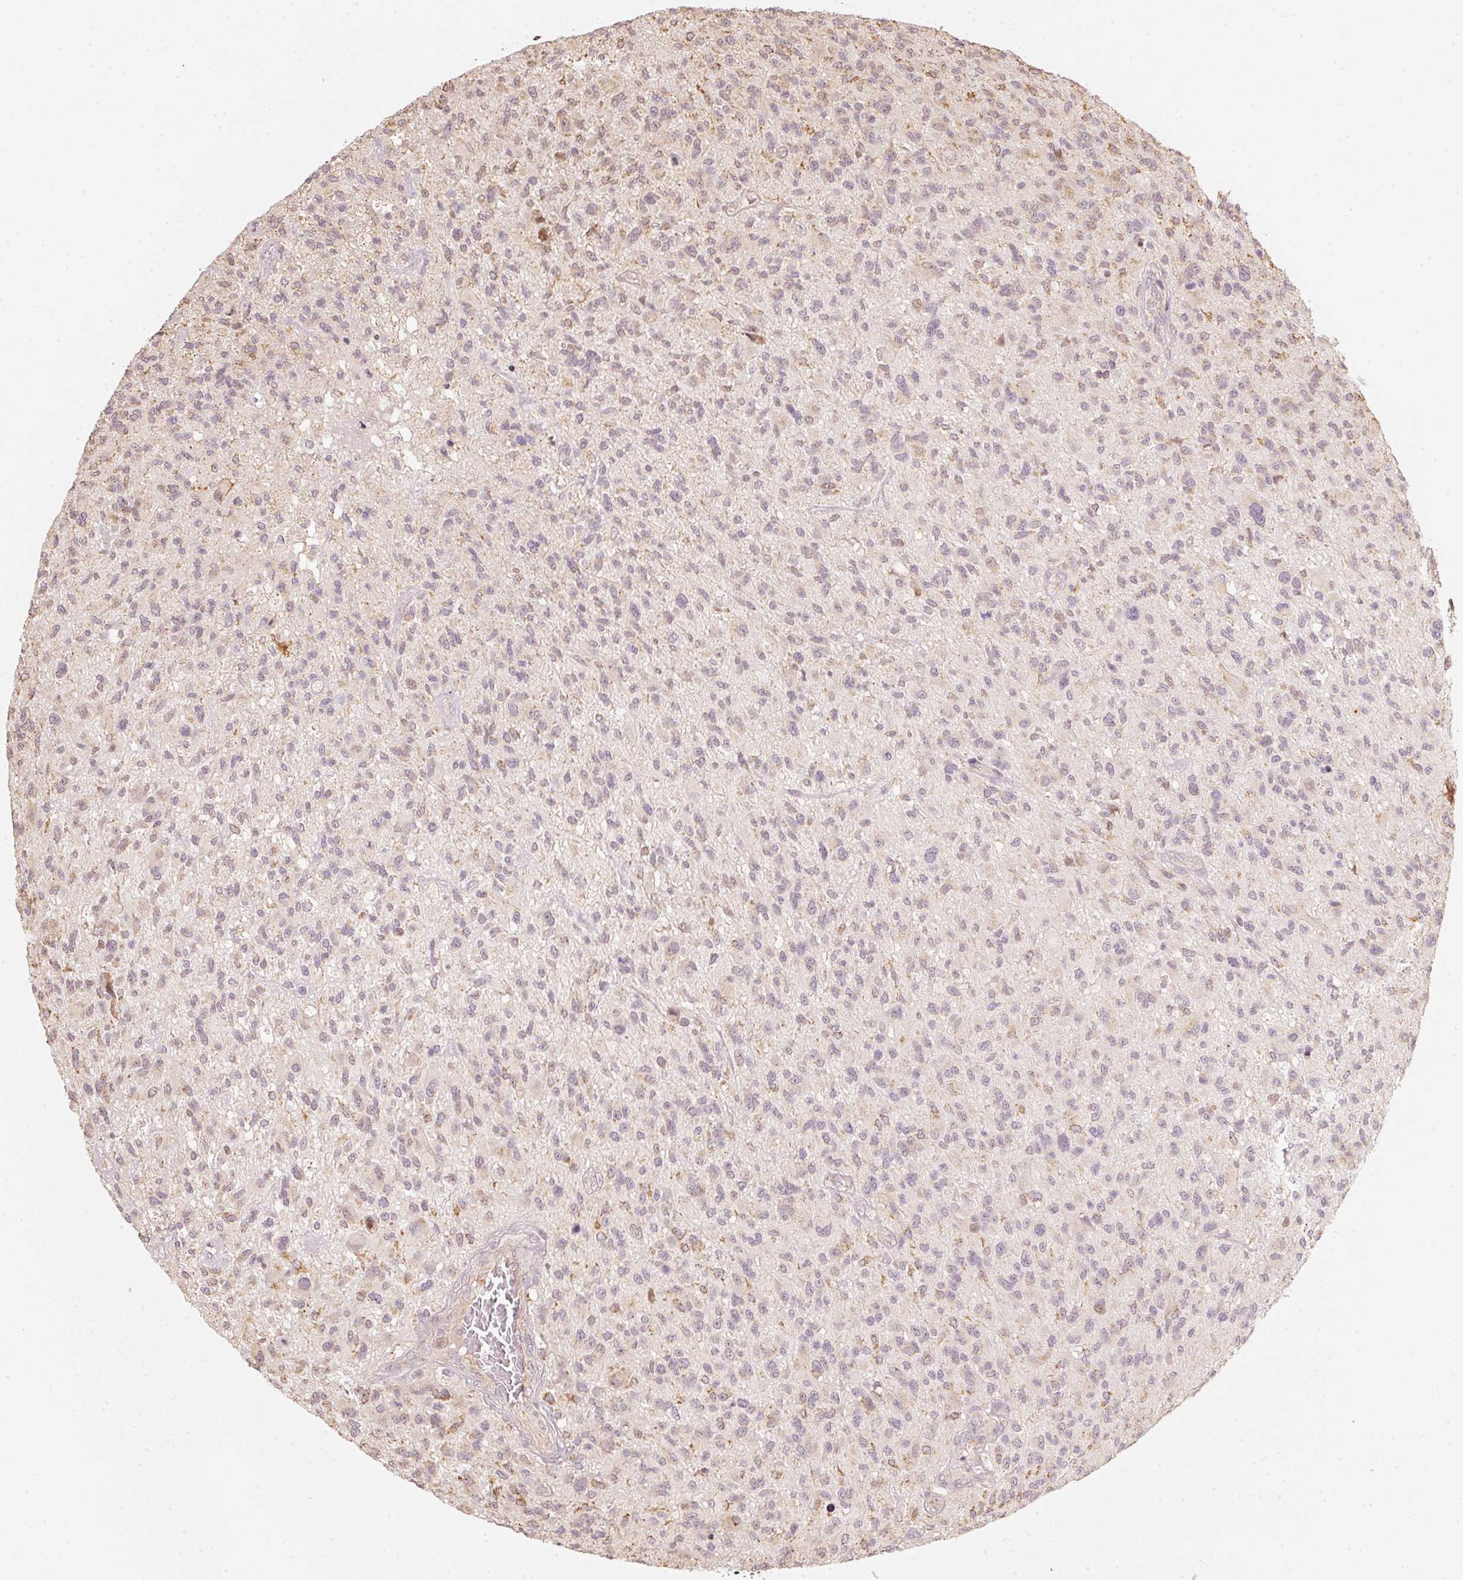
{"staining": {"intensity": "moderate", "quantity": "<25%", "location": "cytoplasmic/membranous"}, "tissue": "glioma", "cell_type": "Tumor cells", "image_type": "cancer", "snomed": [{"axis": "morphology", "description": "Glioma, malignant, High grade"}, {"axis": "topography", "description": "Brain"}], "caption": "There is low levels of moderate cytoplasmic/membranous staining in tumor cells of malignant glioma (high-grade), as demonstrated by immunohistochemical staining (brown color).", "gene": "RAB35", "patient": {"sex": "male", "age": 47}}